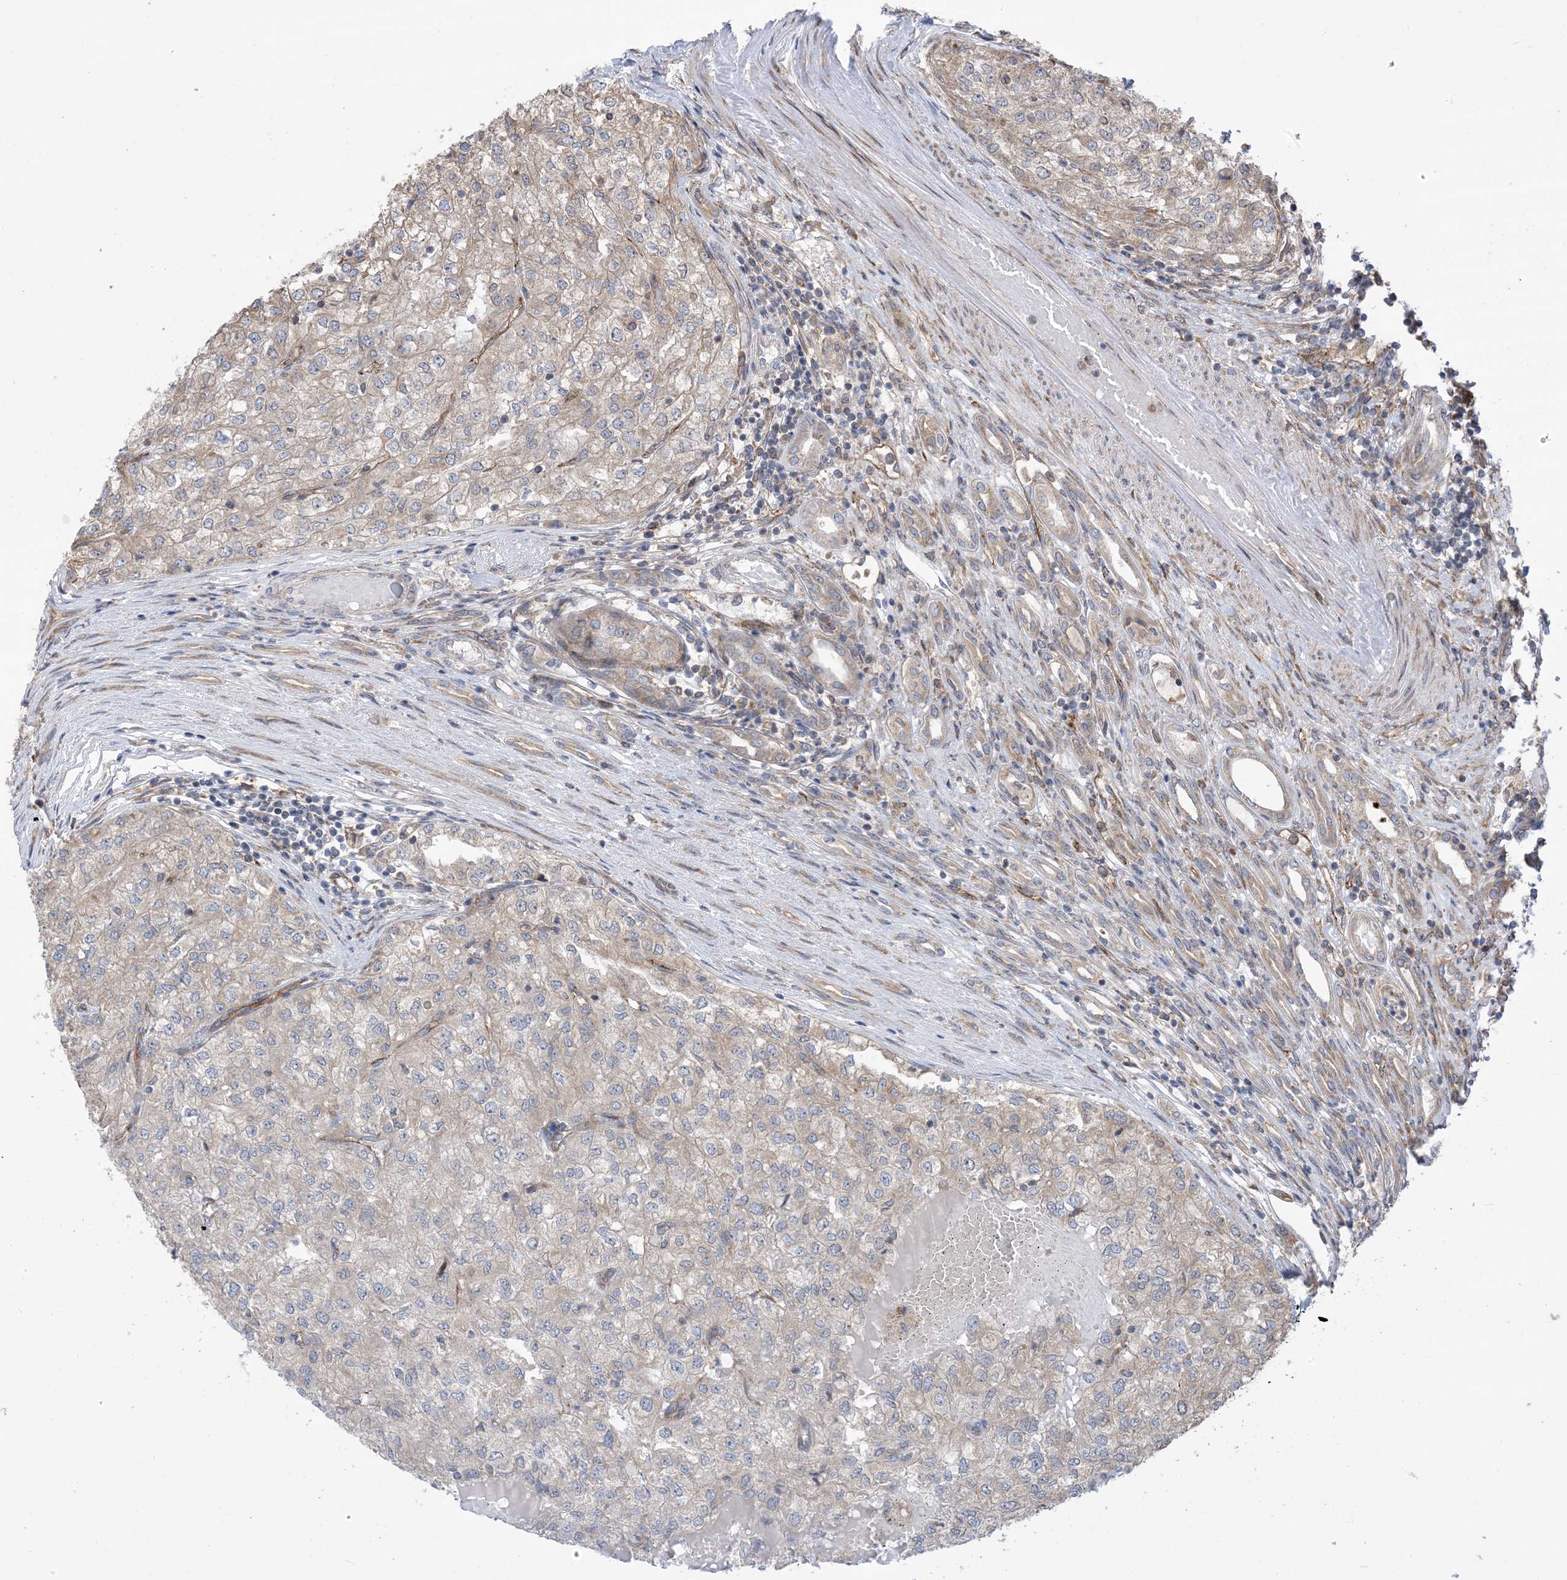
{"staining": {"intensity": "weak", "quantity": "<25%", "location": "cytoplasmic/membranous"}, "tissue": "renal cancer", "cell_type": "Tumor cells", "image_type": "cancer", "snomed": [{"axis": "morphology", "description": "Adenocarcinoma, NOS"}, {"axis": "topography", "description": "Kidney"}], "caption": "Renal cancer (adenocarcinoma) stained for a protein using IHC reveals no expression tumor cells.", "gene": "CLEC16A", "patient": {"sex": "female", "age": 54}}